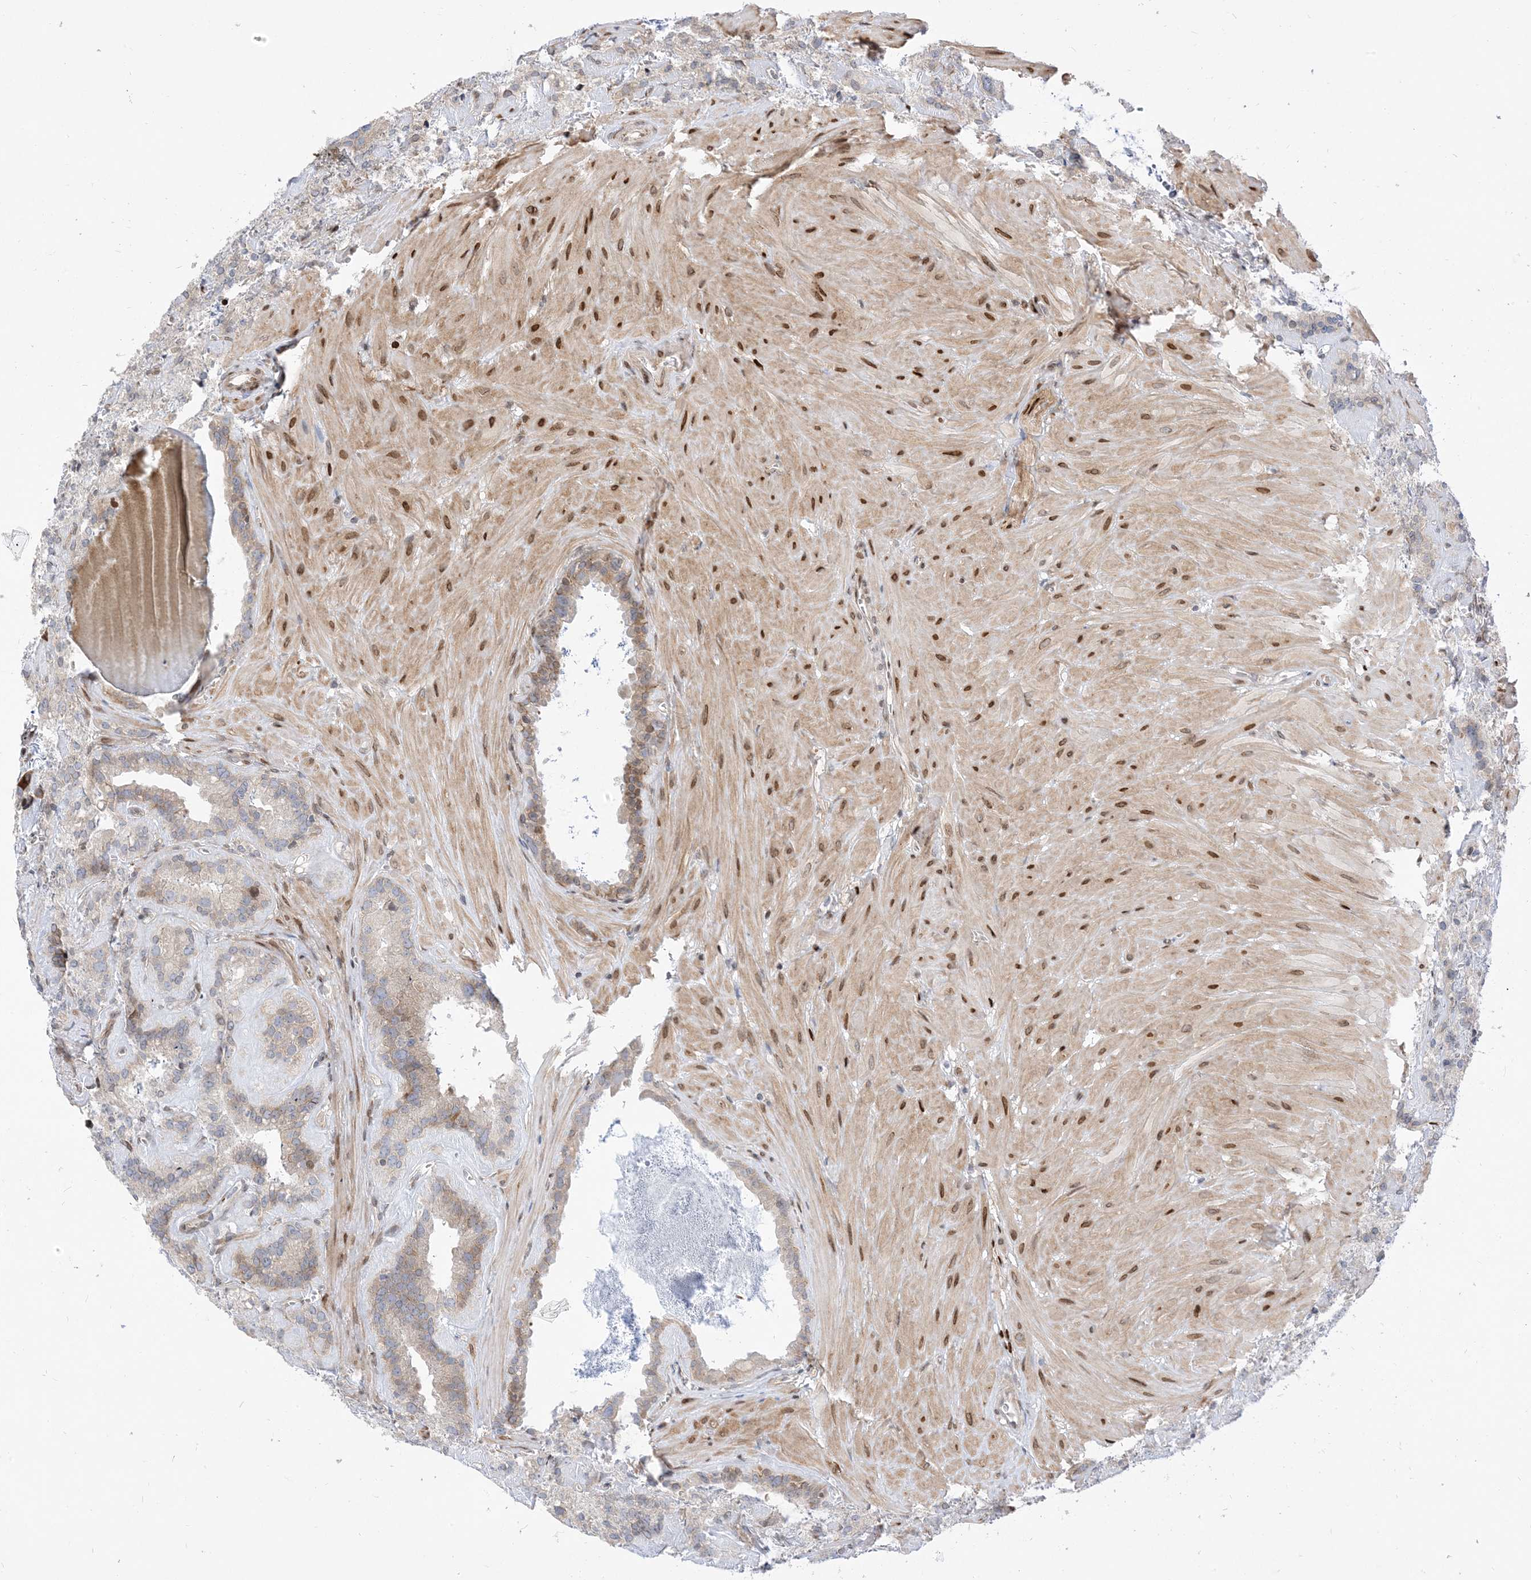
{"staining": {"intensity": "weak", "quantity": "<25%", "location": "cytoplasmic/membranous"}, "tissue": "seminal vesicle", "cell_type": "Glandular cells", "image_type": "normal", "snomed": [{"axis": "morphology", "description": "Normal tissue, NOS"}, {"axis": "topography", "description": "Prostate"}, {"axis": "topography", "description": "Seminal veicle"}], "caption": "There is no significant positivity in glandular cells of seminal vesicle. (DAB immunohistochemistry (IHC) visualized using brightfield microscopy, high magnification).", "gene": "TYSND1", "patient": {"sex": "male", "age": 59}}